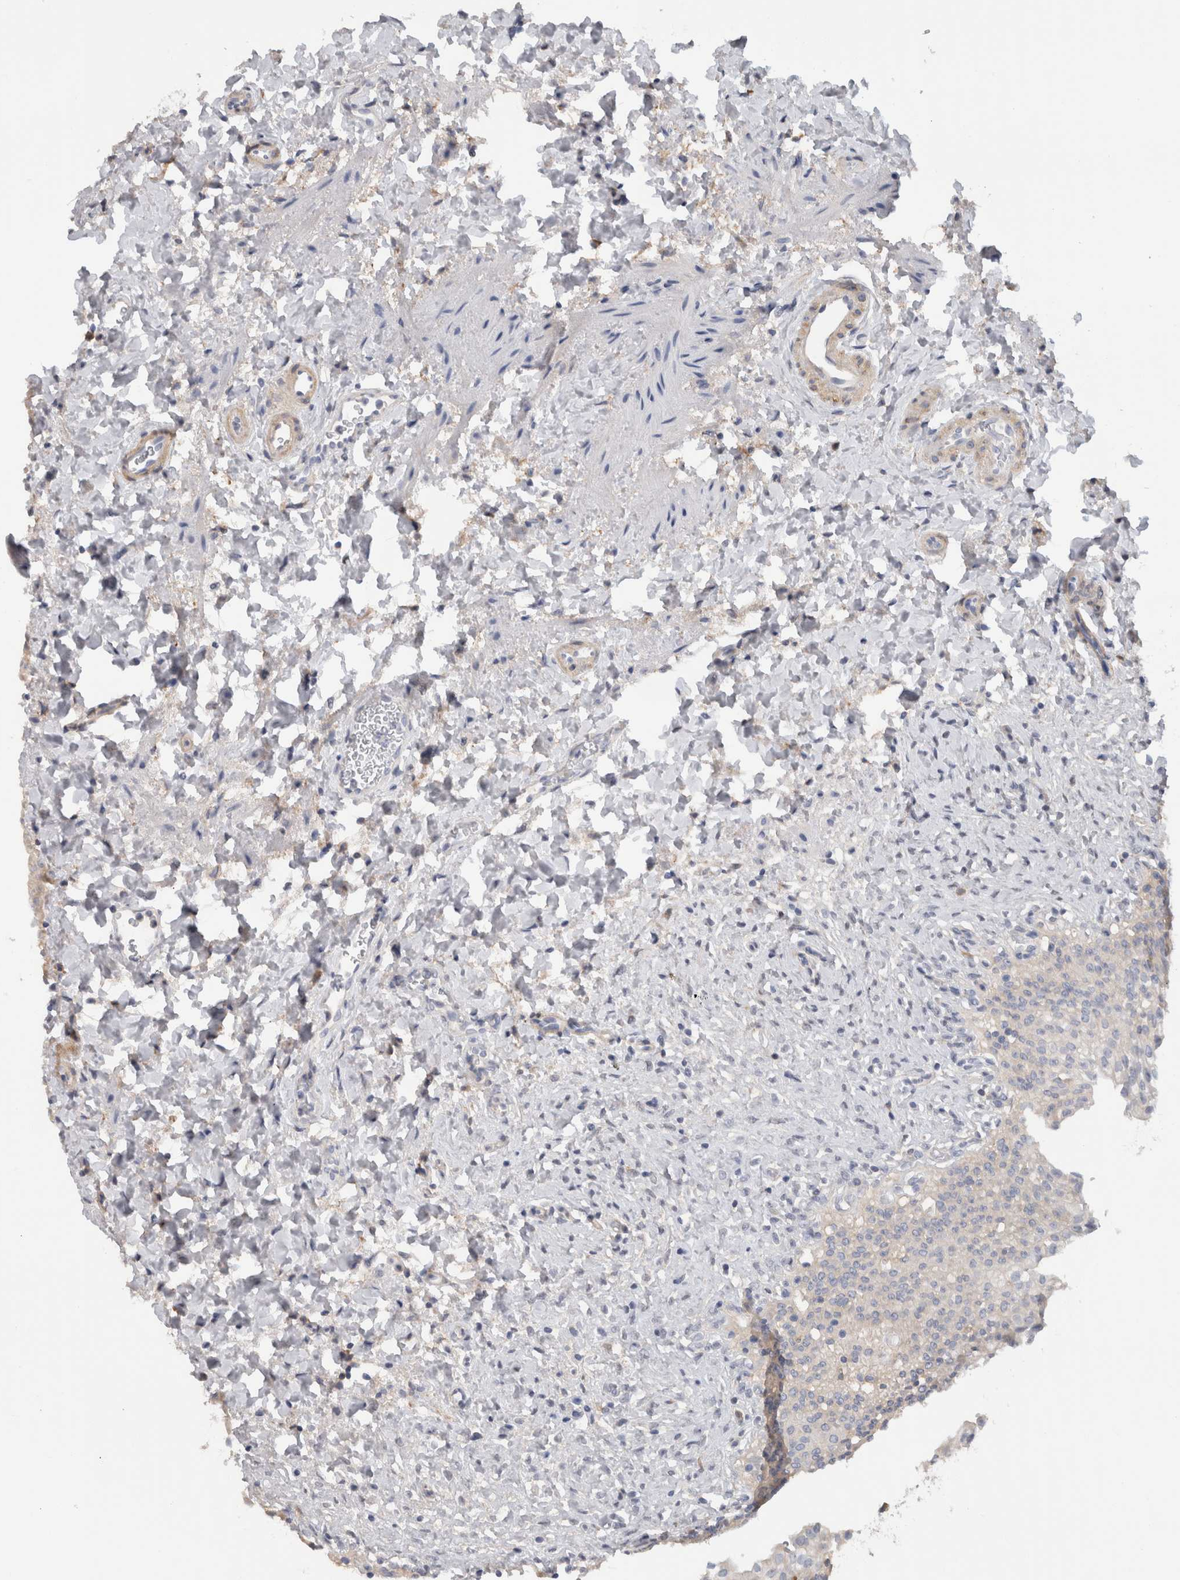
{"staining": {"intensity": "negative", "quantity": "none", "location": "none"}, "tissue": "urinary bladder", "cell_type": "Urothelial cells", "image_type": "normal", "snomed": [{"axis": "morphology", "description": "Urothelial carcinoma, High grade"}, {"axis": "topography", "description": "Urinary bladder"}], "caption": "An immunohistochemistry (IHC) histopathology image of benign urinary bladder is shown. There is no staining in urothelial cells of urinary bladder.", "gene": "SCRN1", "patient": {"sex": "male", "age": 46}}